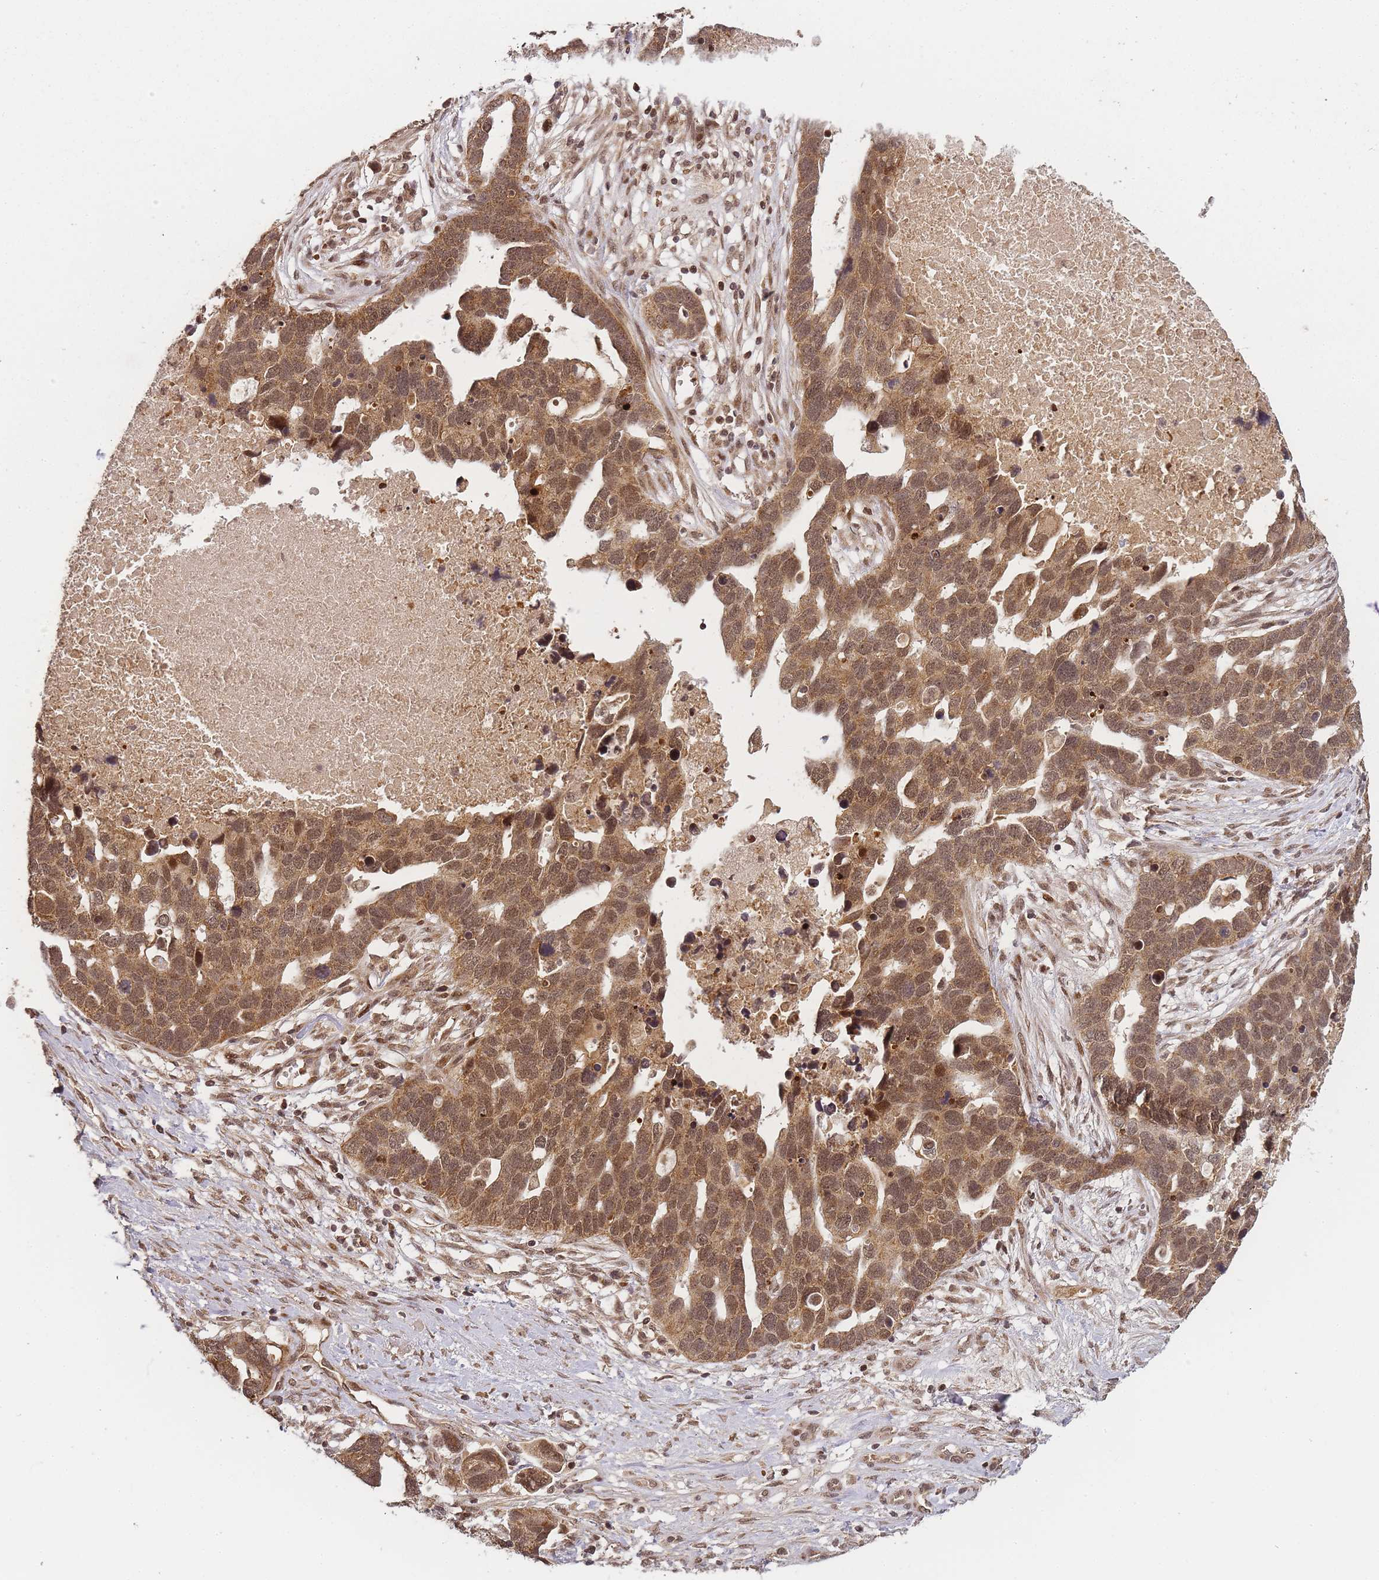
{"staining": {"intensity": "moderate", "quantity": ">75%", "location": "cytoplasmic/membranous,nuclear"}, "tissue": "ovarian cancer", "cell_type": "Tumor cells", "image_type": "cancer", "snomed": [{"axis": "morphology", "description": "Cystadenocarcinoma, serous, NOS"}, {"axis": "topography", "description": "Ovary"}], "caption": "High-magnification brightfield microscopy of ovarian cancer stained with DAB (brown) and counterstained with hematoxylin (blue). tumor cells exhibit moderate cytoplasmic/membranous and nuclear staining is identified in about>75% of cells.", "gene": "ZNF497", "patient": {"sex": "female", "age": 54}}